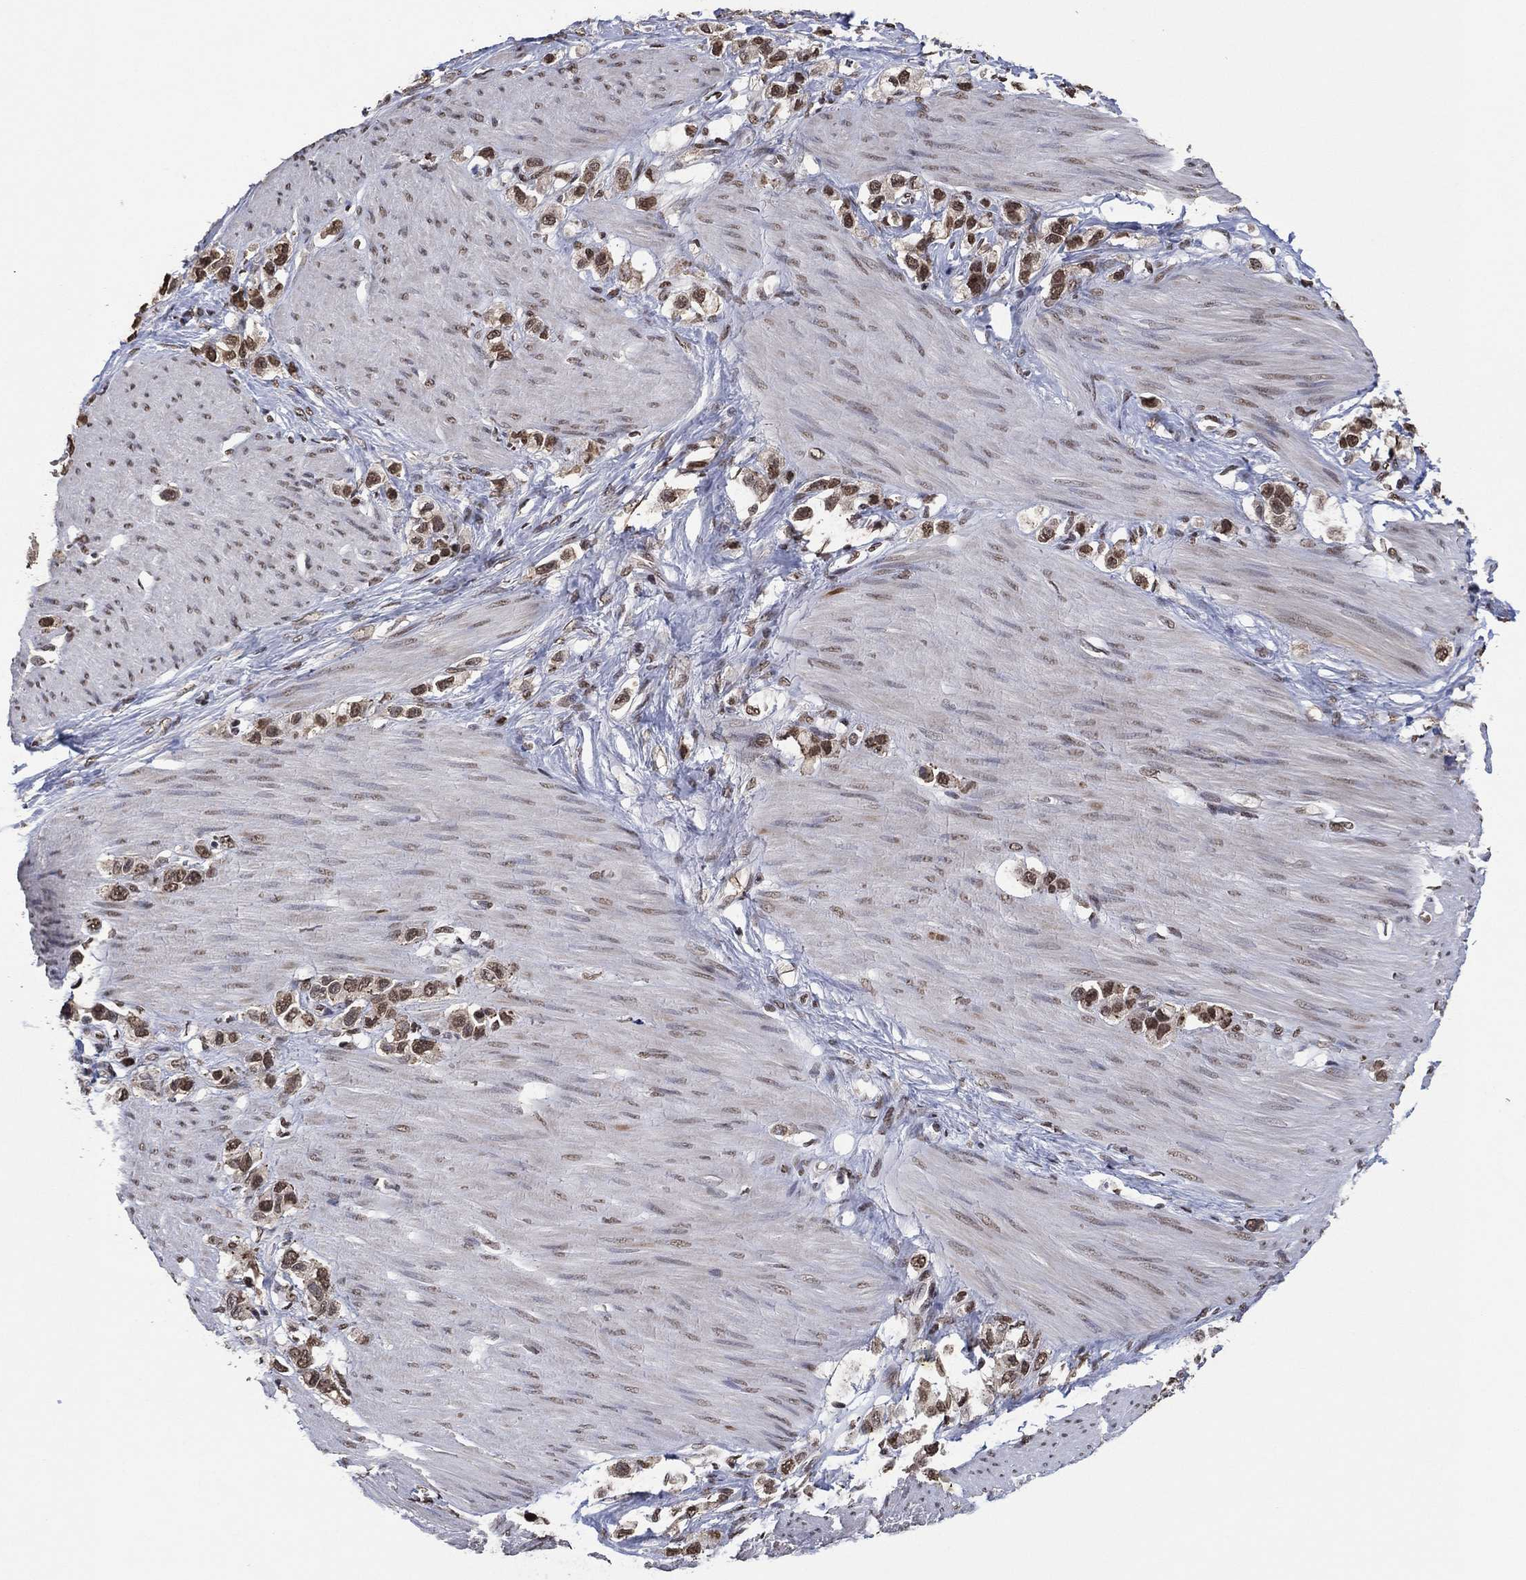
{"staining": {"intensity": "moderate", "quantity": "25%-75%", "location": "nuclear"}, "tissue": "stomach cancer", "cell_type": "Tumor cells", "image_type": "cancer", "snomed": [{"axis": "morphology", "description": "Normal tissue, NOS"}, {"axis": "morphology", "description": "Adenocarcinoma, NOS"}, {"axis": "morphology", "description": "Adenocarcinoma, High grade"}, {"axis": "topography", "description": "Stomach, upper"}, {"axis": "topography", "description": "Stomach"}], "caption": "Immunohistochemistry micrograph of stomach adenocarcinoma (high-grade) stained for a protein (brown), which demonstrates medium levels of moderate nuclear expression in approximately 25%-75% of tumor cells.", "gene": "EHMT1", "patient": {"sex": "female", "age": 65}}